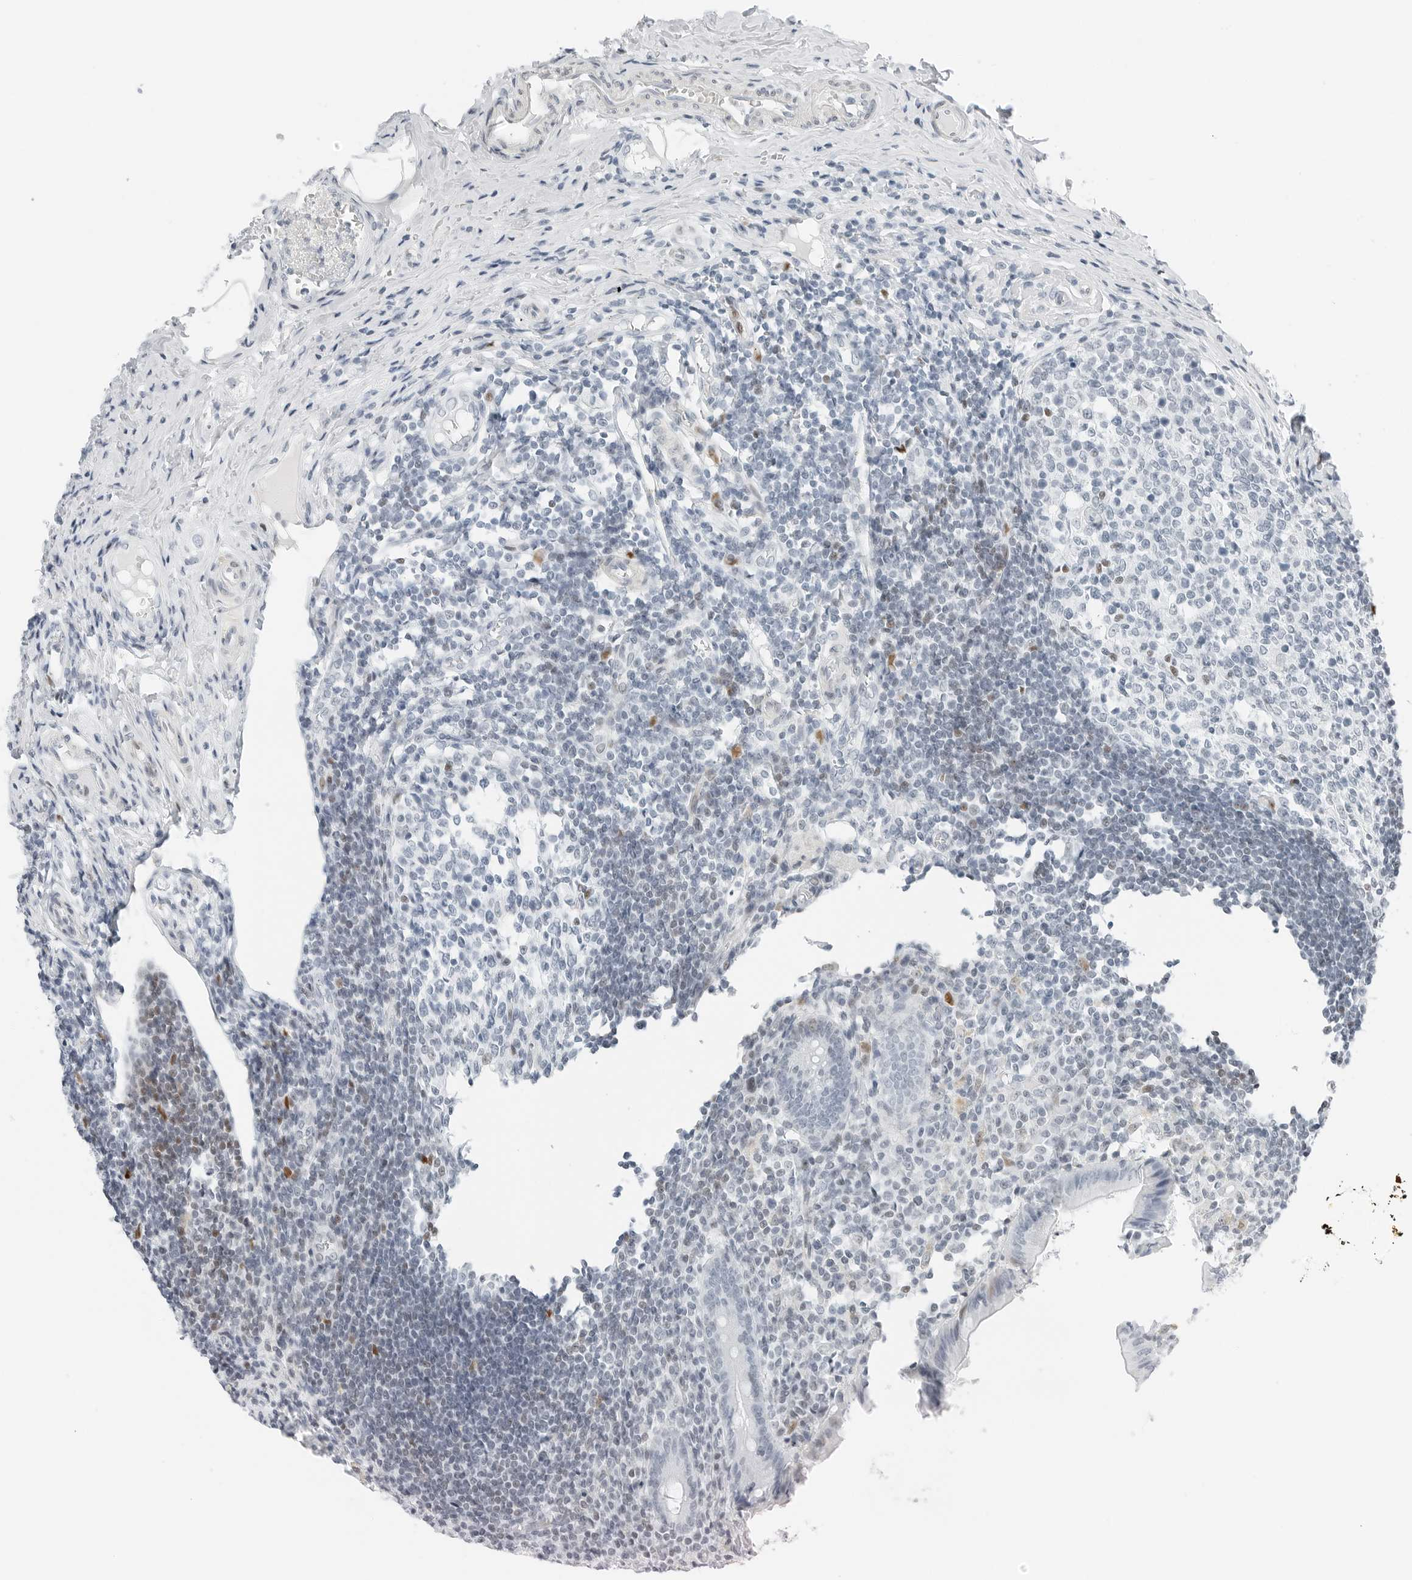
{"staining": {"intensity": "moderate", "quantity": "<25%", "location": "nuclear"}, "tissue": "appendix", "cell_type": "Glandular cells", "image_type": "normal", "snomed": [{"axis": "morphology", "description": "Normal tissue, NOS"}, {"axis": "topography", "description": "Appendix"}], "caption": "Immunohistochemistry histopathology image of benign human appendix stained for a protein (brown), which displays low levels of moderate nuclear expression in approximately <25% of glandular cells.", "gene": "NTMT2", "patient": {"sex": "female", "age": 17}}